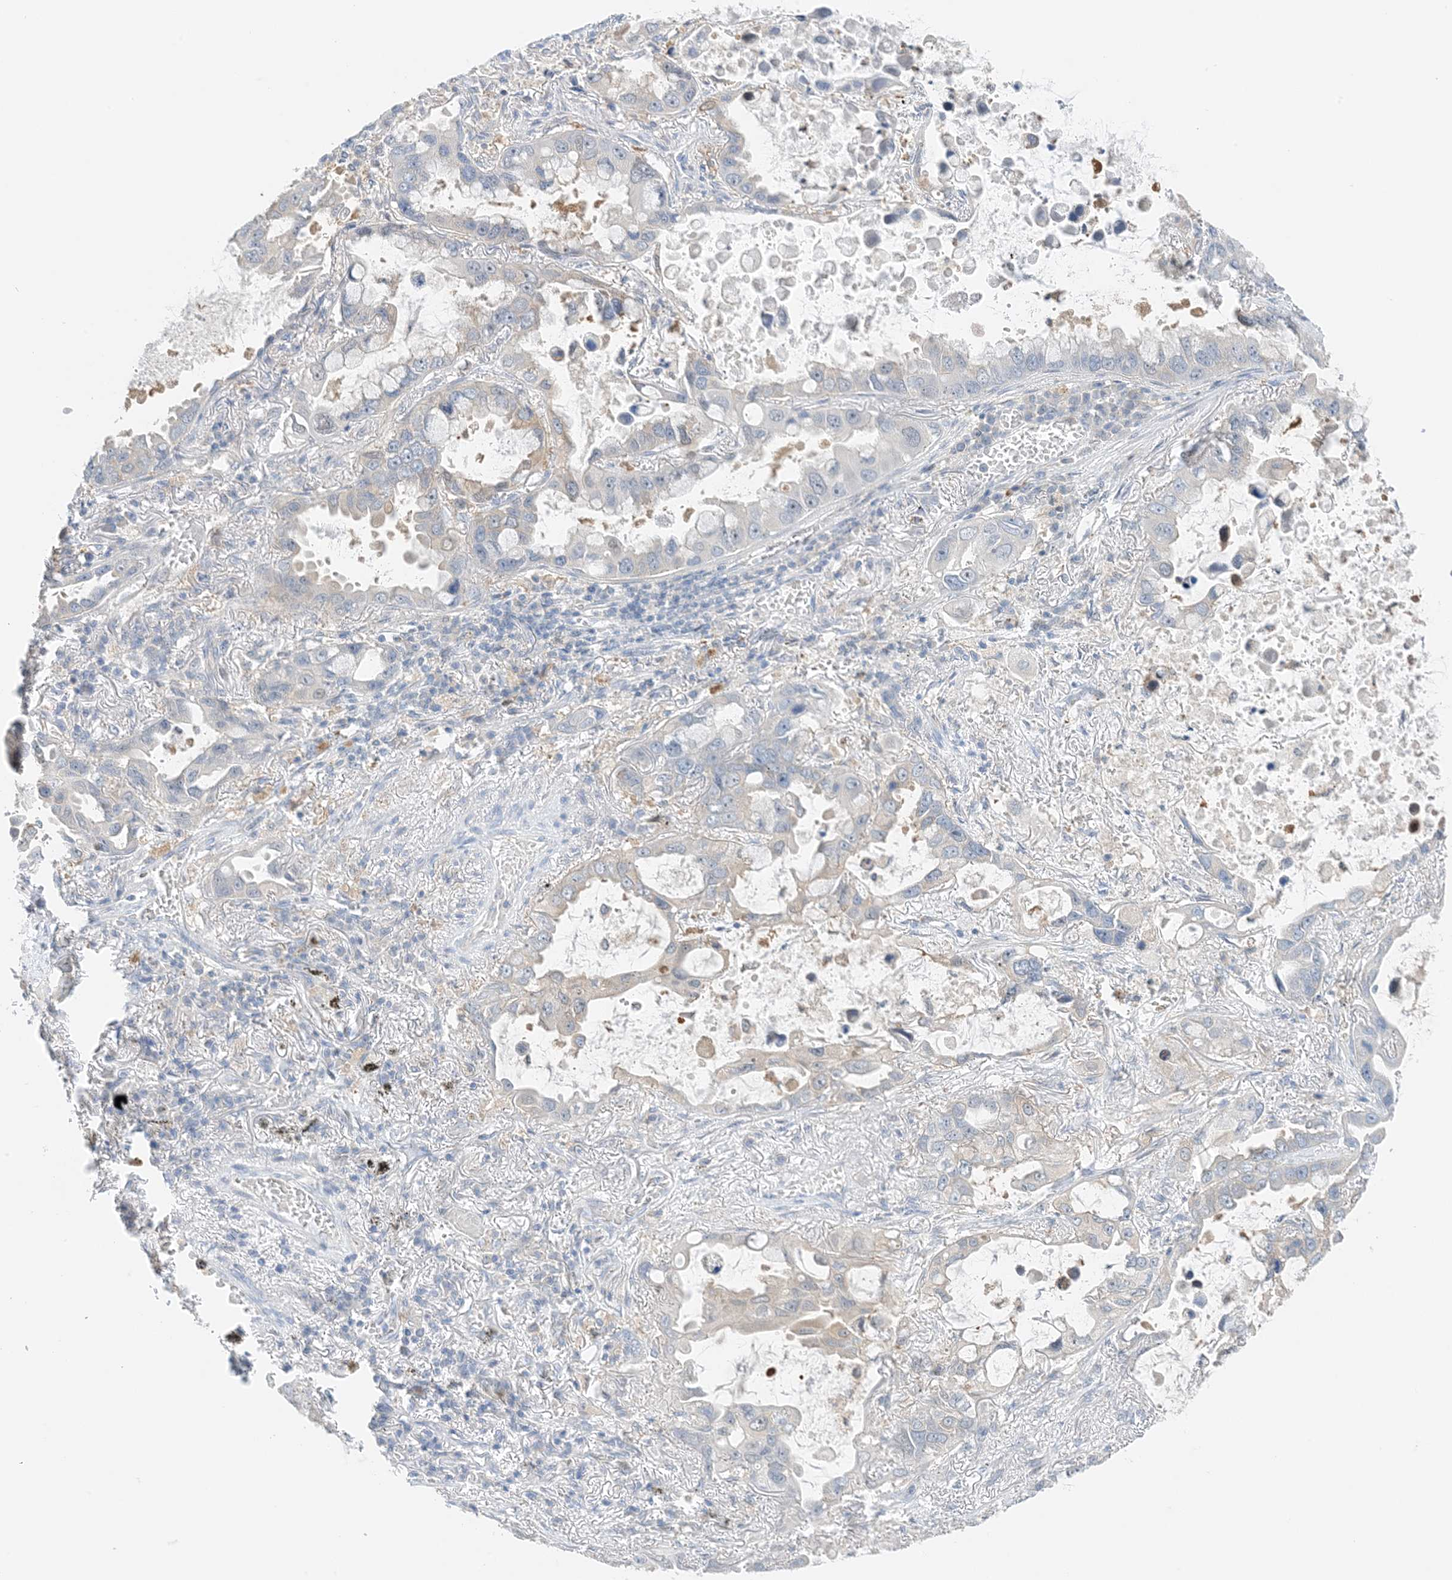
{"staining": {"intensity": "negative", "quantity": "none", "location": "none"}, "tissue": "lung cancer", "cell_type": "Tumor cells", "image_type": "cancer", "snomed": [{"axis": "morphology", "description": "Adenocarcinoma, NOS"}, {"axis": "topography", "description": "Lung"}], "caption": "Photomicrograph shows no protein positivity in tumor cells of lung cancer (adenocarcinoma) tissue. (Immunohistochemistry (ihc), brightfield microscopy, high magnification).", "gene": "KIFBP", "patient": {"sex": "male", "age": 64}}